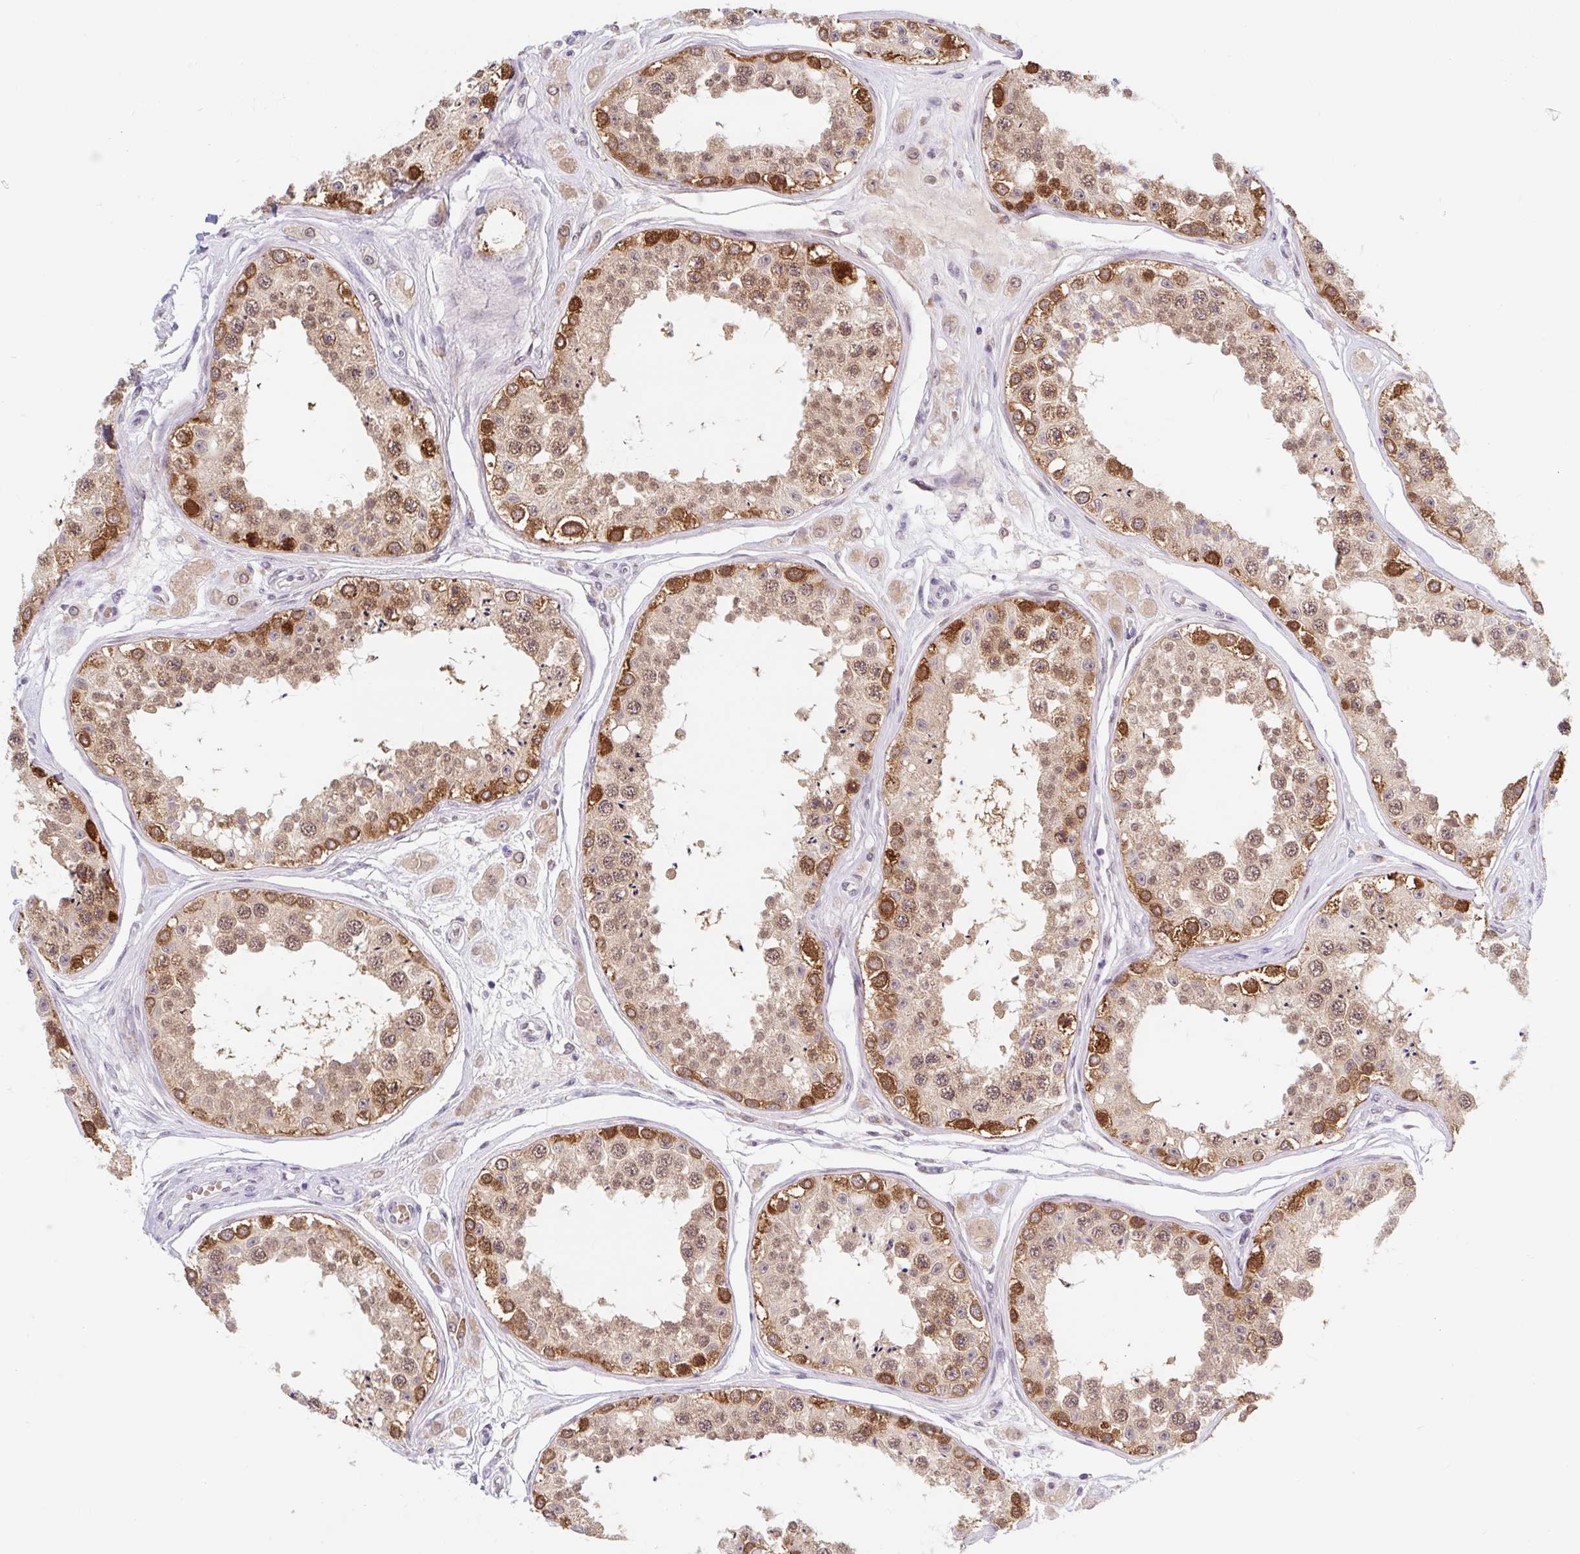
{"staining": {"intensity": "strong", "quantity": ">75%", "location": "cytoplasmic/membranous"}, "tissue": "testis", "cell_type": "Cells in seminiferous ducts", "image_type": "normal", "snomed": [{"axis": "morphology", "description": "Normal tissue, NOS"}, {"axis": "topography", "description": "Testis"}], "caption": "Immunohistochemistry (IHC) of benign testis exhibits high levels of strong cytoplasmic/membranous positivity in approximately >75% of cells in seminiferous ducts. (DAB (3,3'-diaminobenzidine) IHC, brown staining for protein, blue staining for nuclei).", "gene": "SRSF10", "patient": {"sex": "male", "age": 25}}